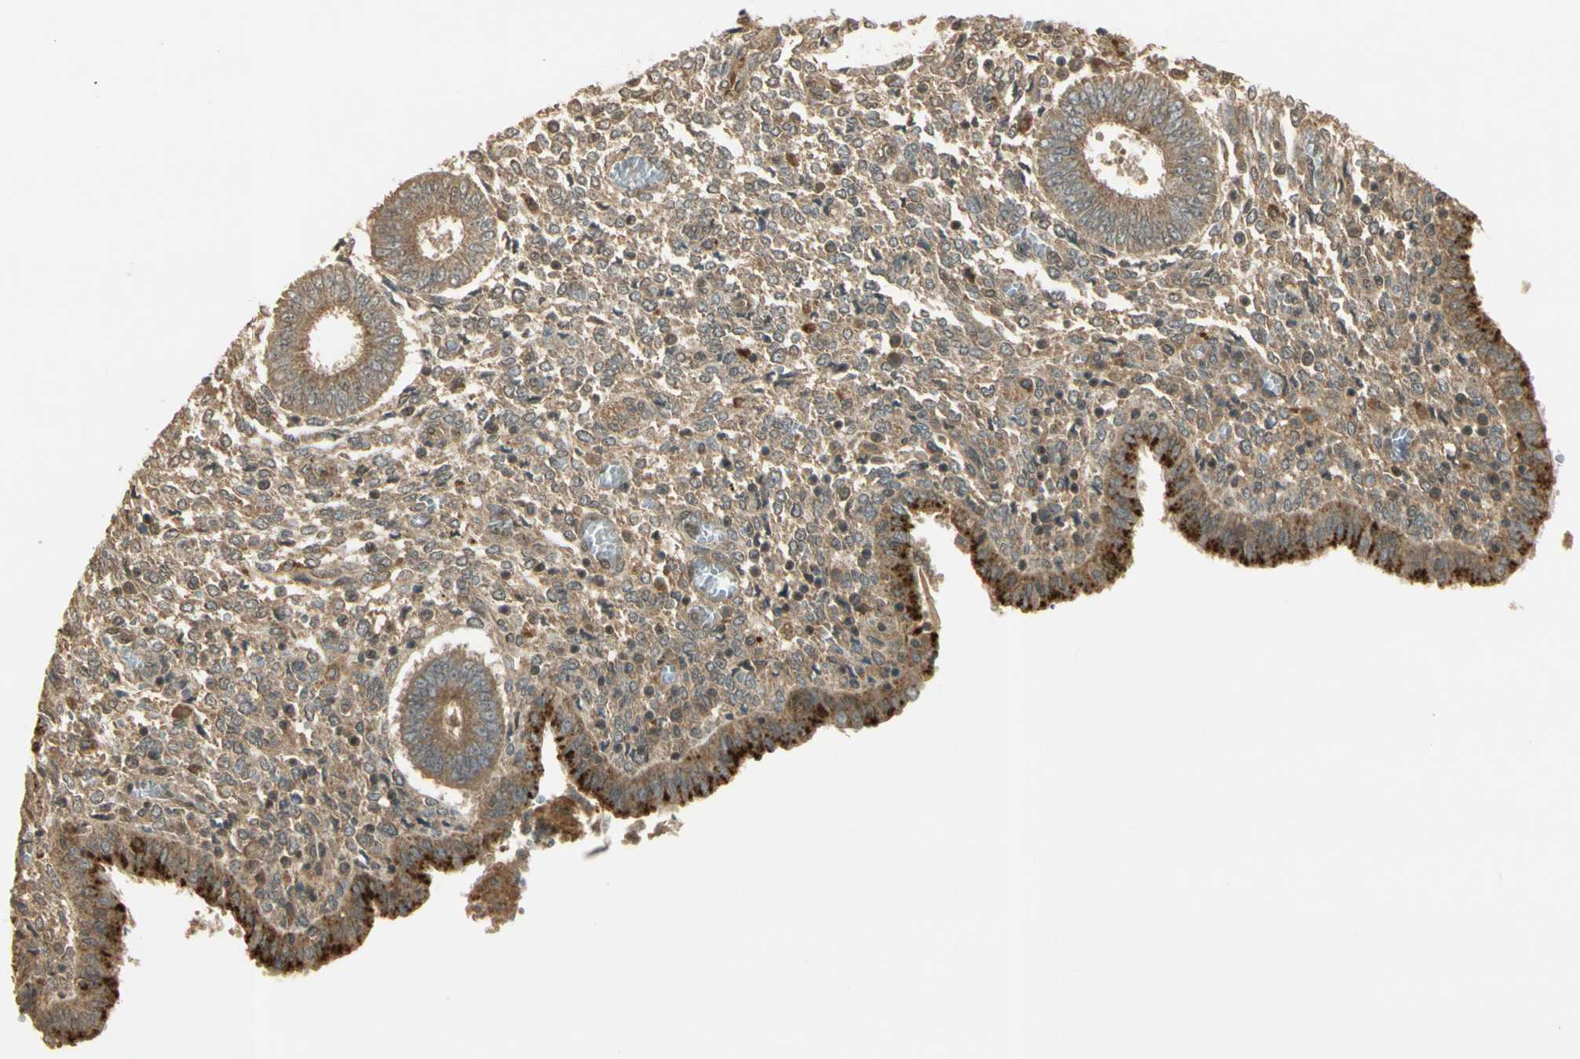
{"staining": {"intensity": "moderate", "quantity": "25%-75%", "location": "cytoplasmic/membranous,nuclear"}, "tissue": "endometrium", "cell_type": "Cells in endometrial stroma", "image_type": "normal", "snomed": [{"axis": "morphology", "description": "Normal tissue, NOS"}, {"axis": "topography", "description": "Endometrium"}], "caption": "Immunohistochemistry (IHC) histopathology image of benign endometrium stained for a protein (brown), which reveals medium levels of moderate cytoplasmic/membranous,nuclear expression in approximately 25%-75% of cells in endometrial stroma.", "gene": "GMEB2", "patient": {"sex": "female", "age": 35}}